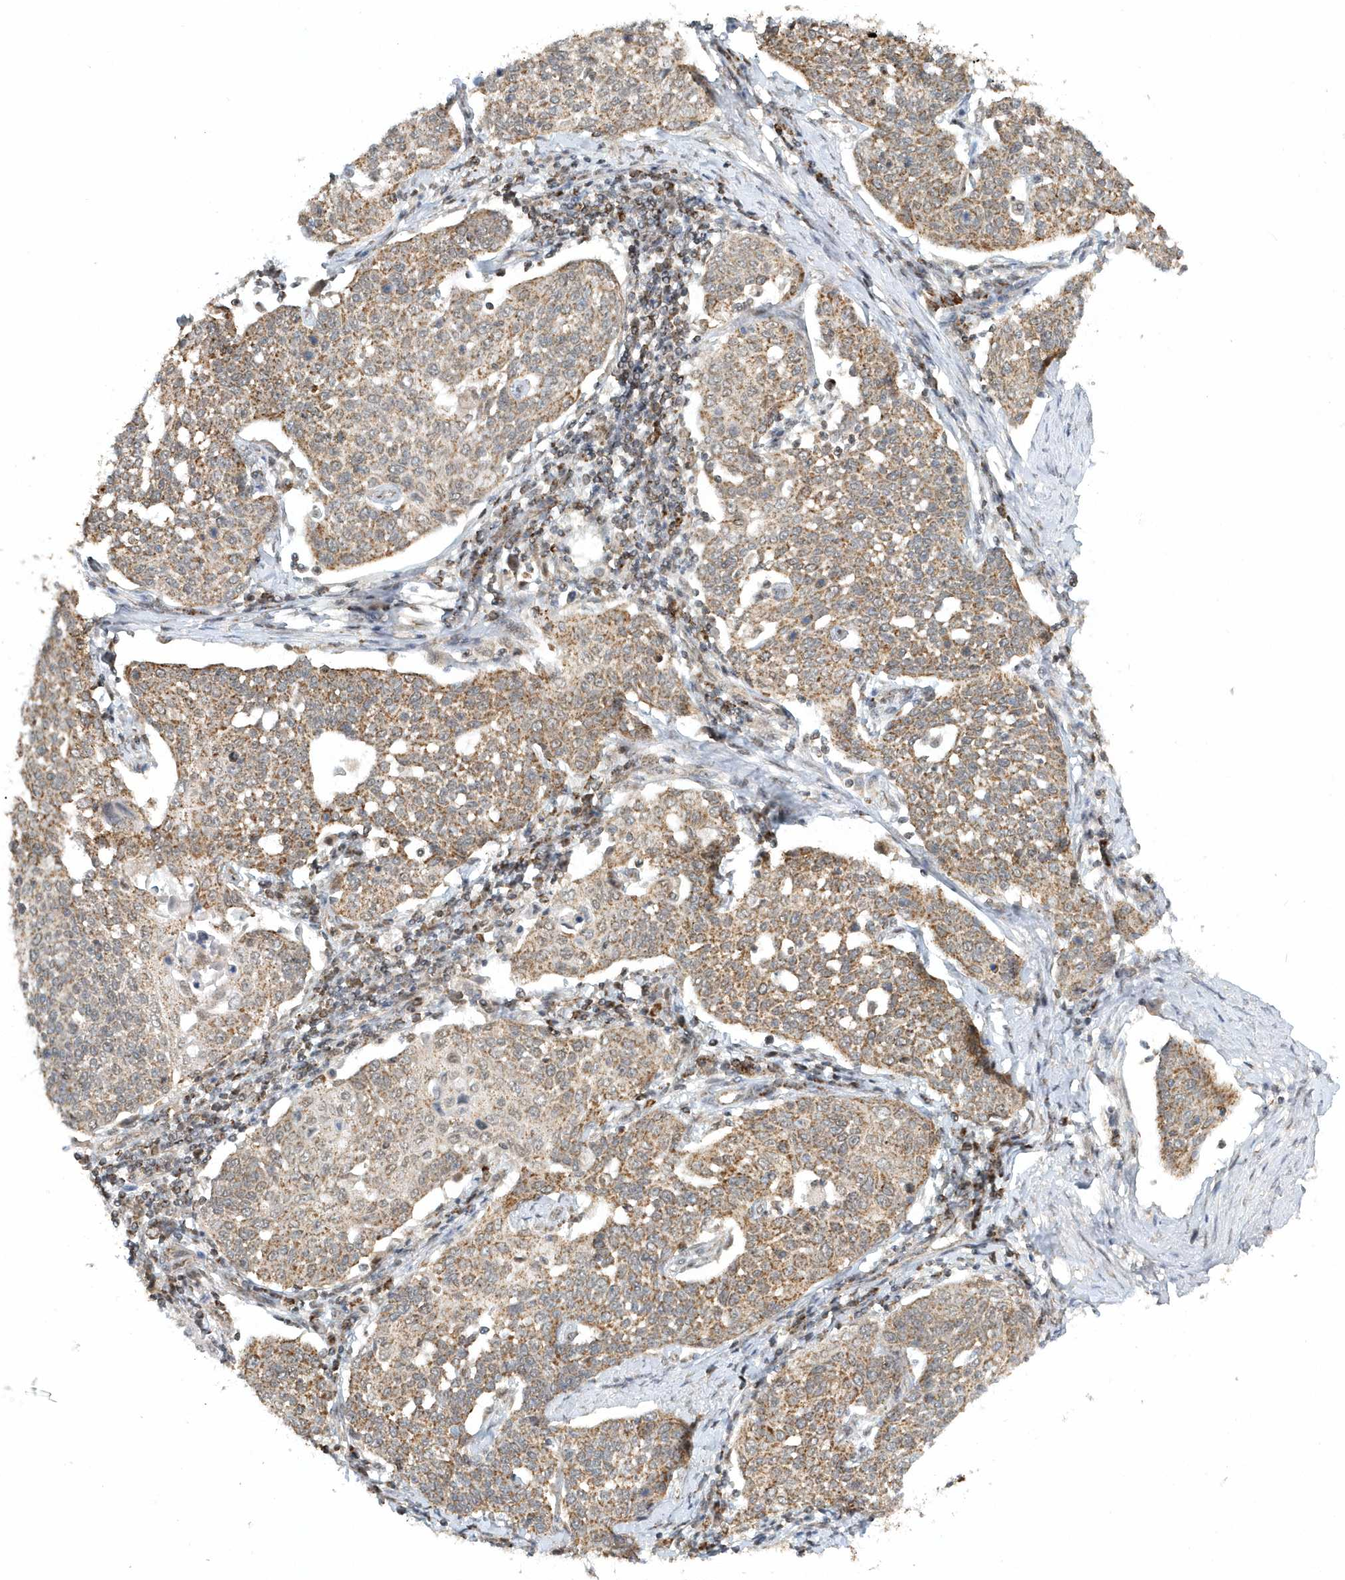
{"staining": {"intensity": "moderate", "quantity": ">75%", "location": "cytoplasmic/membranous"}, "tissue": "cervical cancer", "cell_type": "Tumor cells", "image_type": "cancer", "snomed": [{"axis": "morphology", "description": "Squamous cell carcinoma, NOS"}, {"axis": "topography", "description": "Cervix"}], "caption": "DAB immunohistochemical staining of human cervical cancer (squamous cell carcinoma) exhibits moderate cytoplasmic/membranous protein positivity in approximately >75% of tumor cells.", "gene": "PSMD6", "patient": {"sex": "female", "age": 34}}